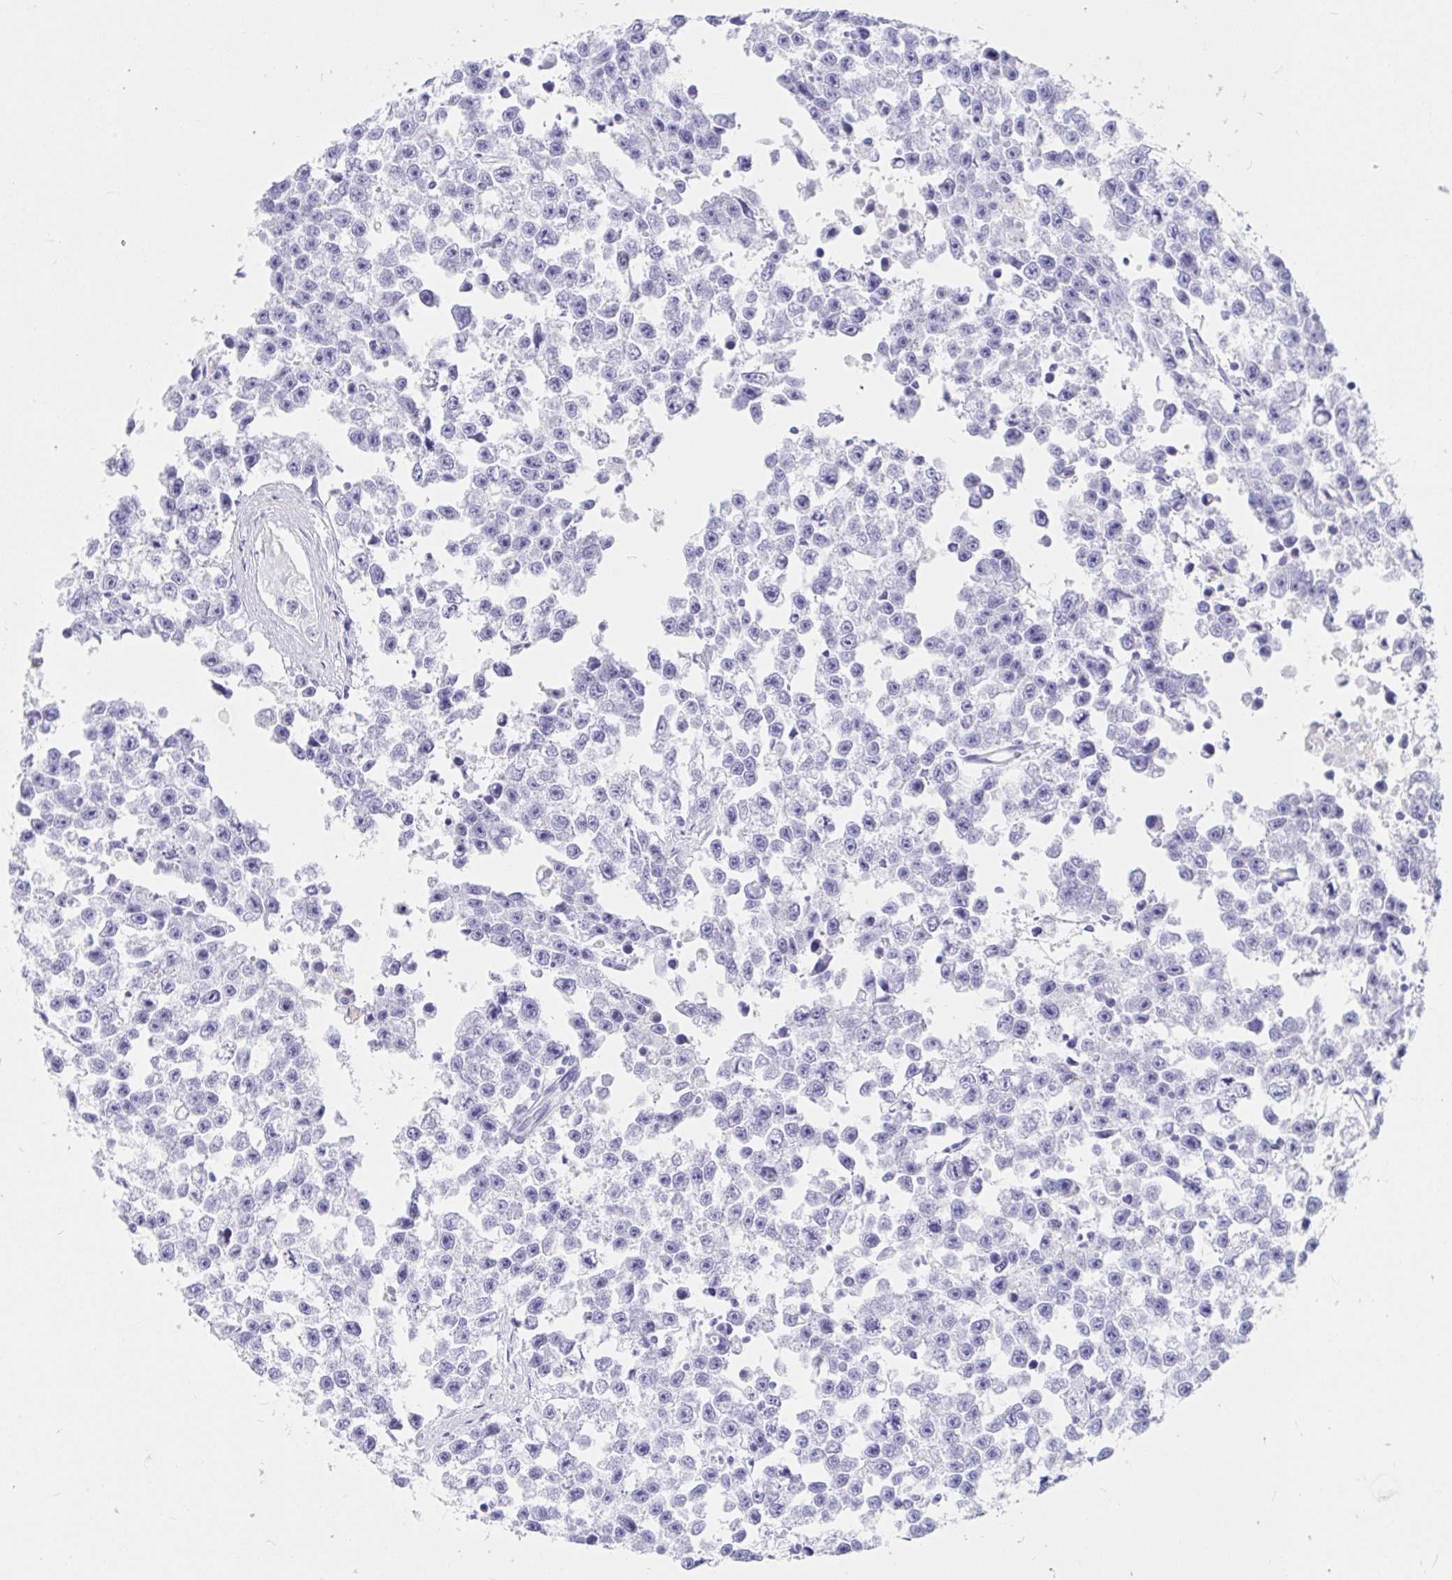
{"staining": {"intensity": "negative", "quantity": "none", "location": "none"}, "tissue": "testis cancer", "cell_type": "Tumor cells", "image_type": "cancer", "snomed": [{"axis": "morphology", "description": "Seminoma, NOS"}, {"axis": "topography", "description": "Testis"}], "caption": "This is an IHC histopathology image of human testis cancer (seminoma). There is no positivity in tumor cells.", "gene": "OR6T1", "patient": {"sex": "male", "age": 26}}